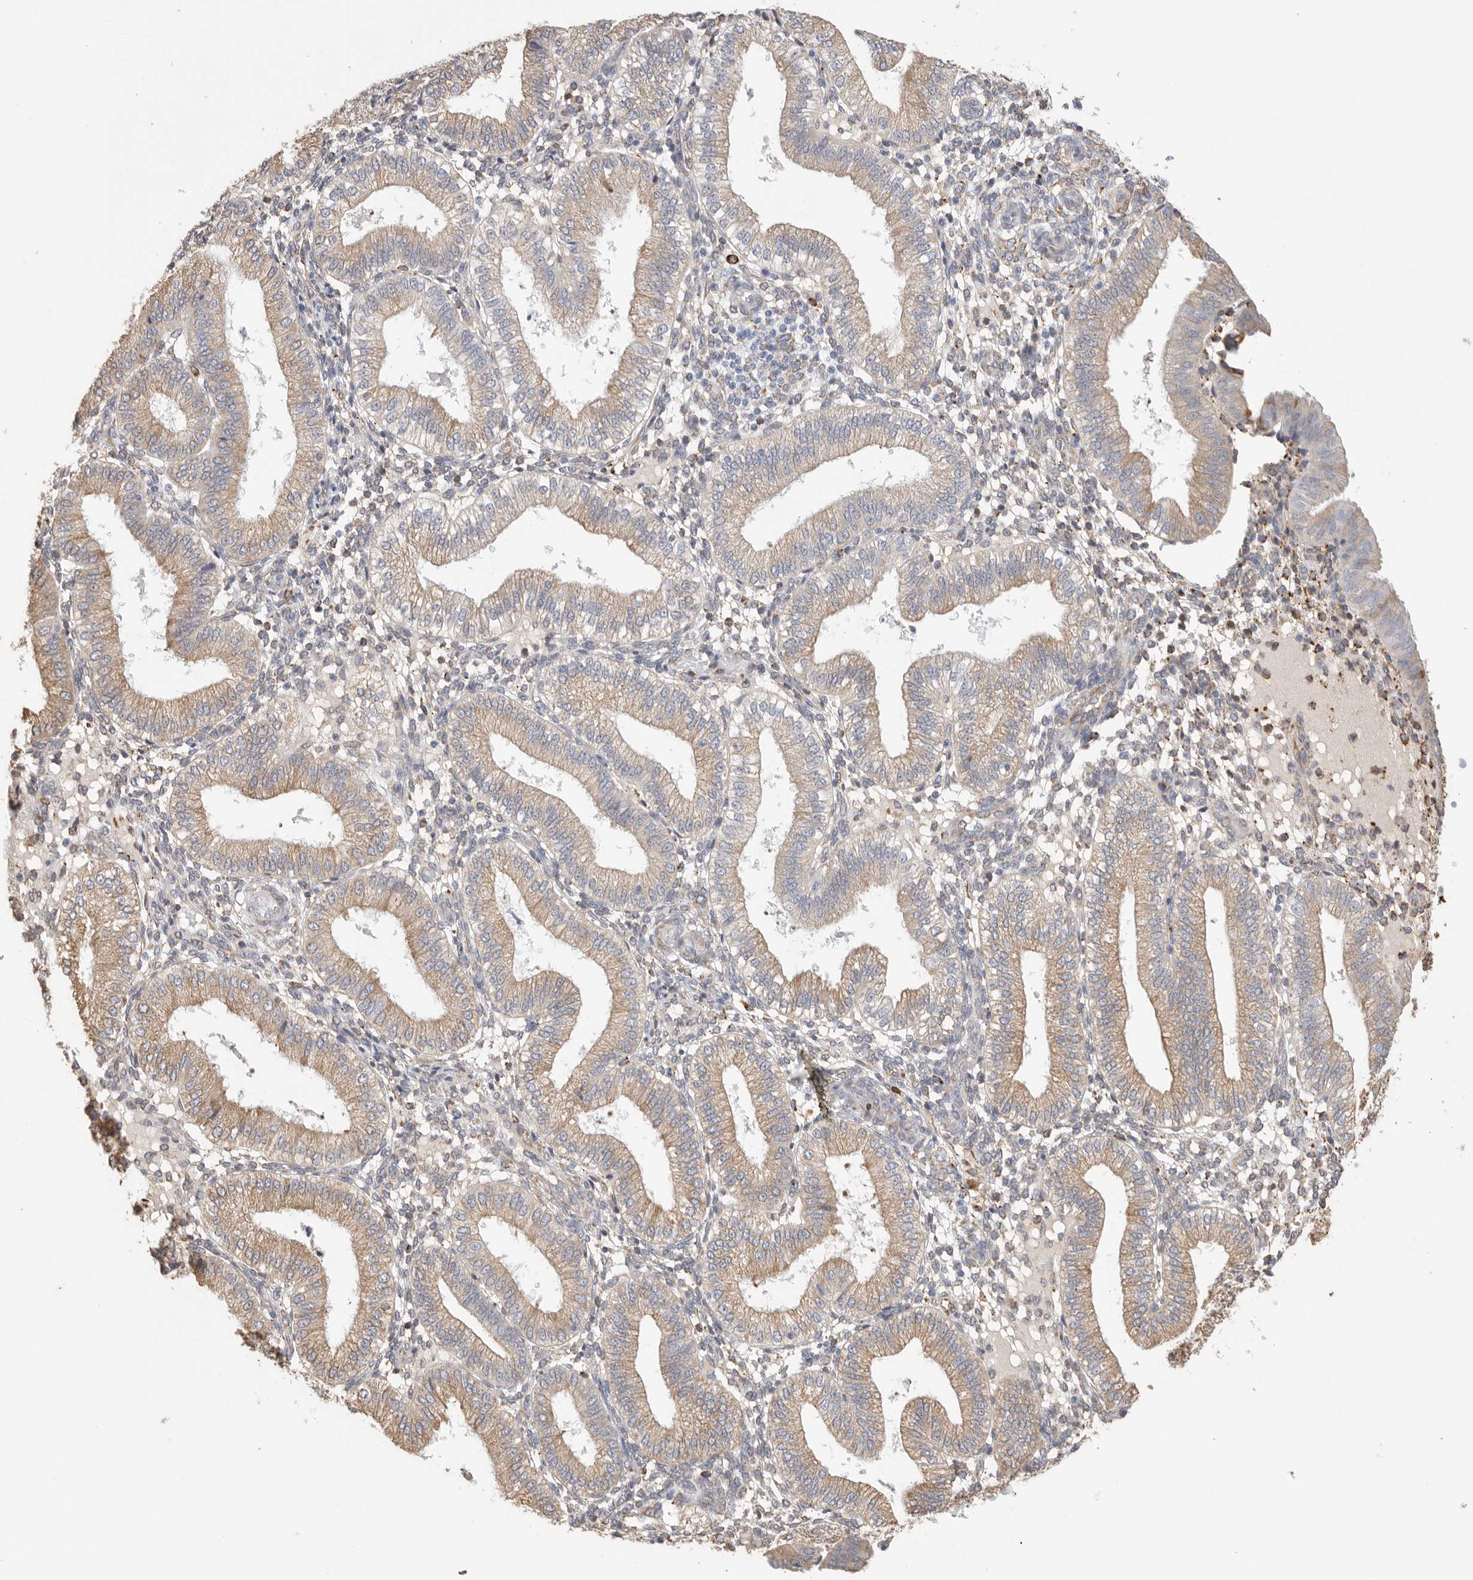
{"staining": {"intensity": "weak", "quantity": "25%-75%", "location": "cytoplasmic/membranous"}, "tissue": "endometrium", "cell_type": "Cells in endometrial stroma", "image_type": "normal", "snomed": [{"axis": "morphology", "description": "Normal tissue, NOS"}, {"axis": "topography", "description": "Endometrium"}], "caption": "About 25%-75% of cells in endometrial stroma in unremarkable human endometrium reveal weak cytoplasmic/membranous protein staining as visualized by brown immunohistochemical staining.", "gene": "BLOC1S5", "patient": {"sex": "female", "age": 39}}